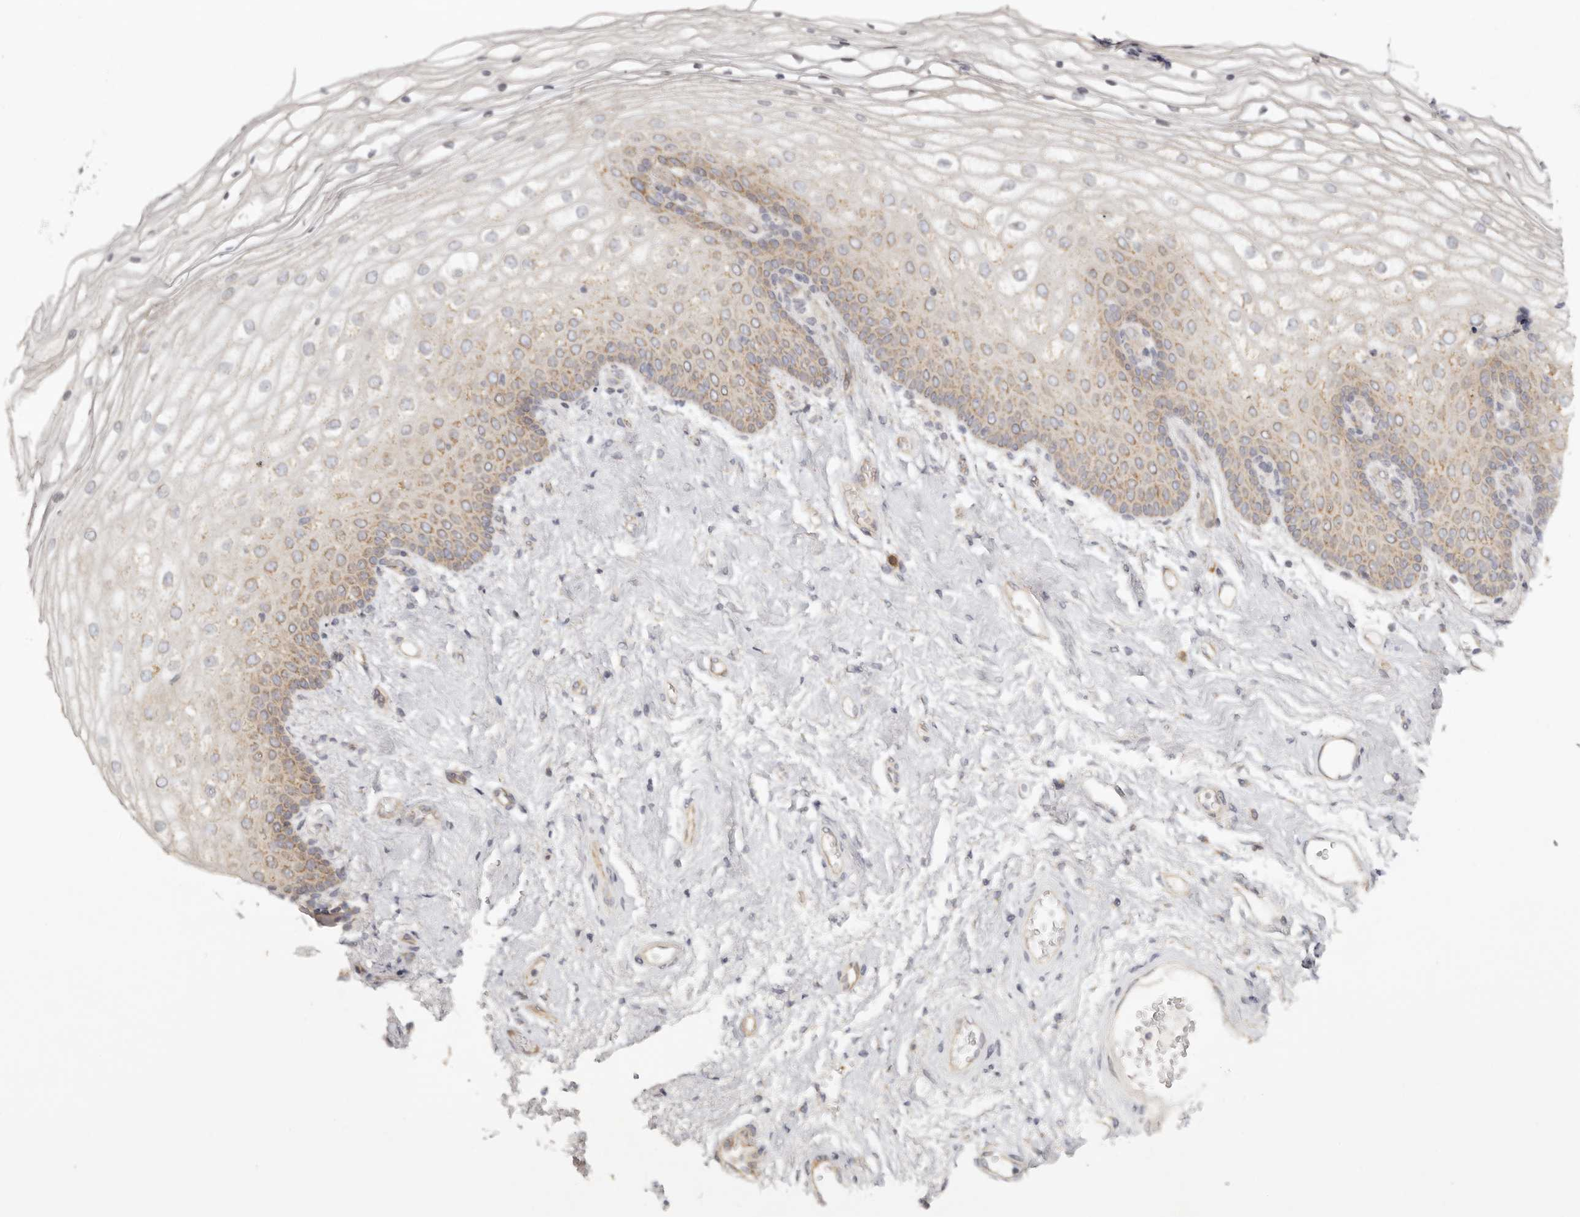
{"staining": {"intensity": "moderate", "quantity": "25%-75%", "location": "cytoplasmic/membranous"}, "tissue": "vagina", "cell_type": "Squamous epithelial cells", "image_type": "normal", "snomed": [{"axis": "morphology", "description": "Normal tissue, NOS"}, {"axis": "topography", "description": "Vagina"}], "caption": "Squamous epithelial cells show medium levels of moderate cytoplasmic/membranous positivity in about 25%-75% of cells in benign human vagina.", "gene": "KDF1", "patient": {"sex": "female", "age": 60}}